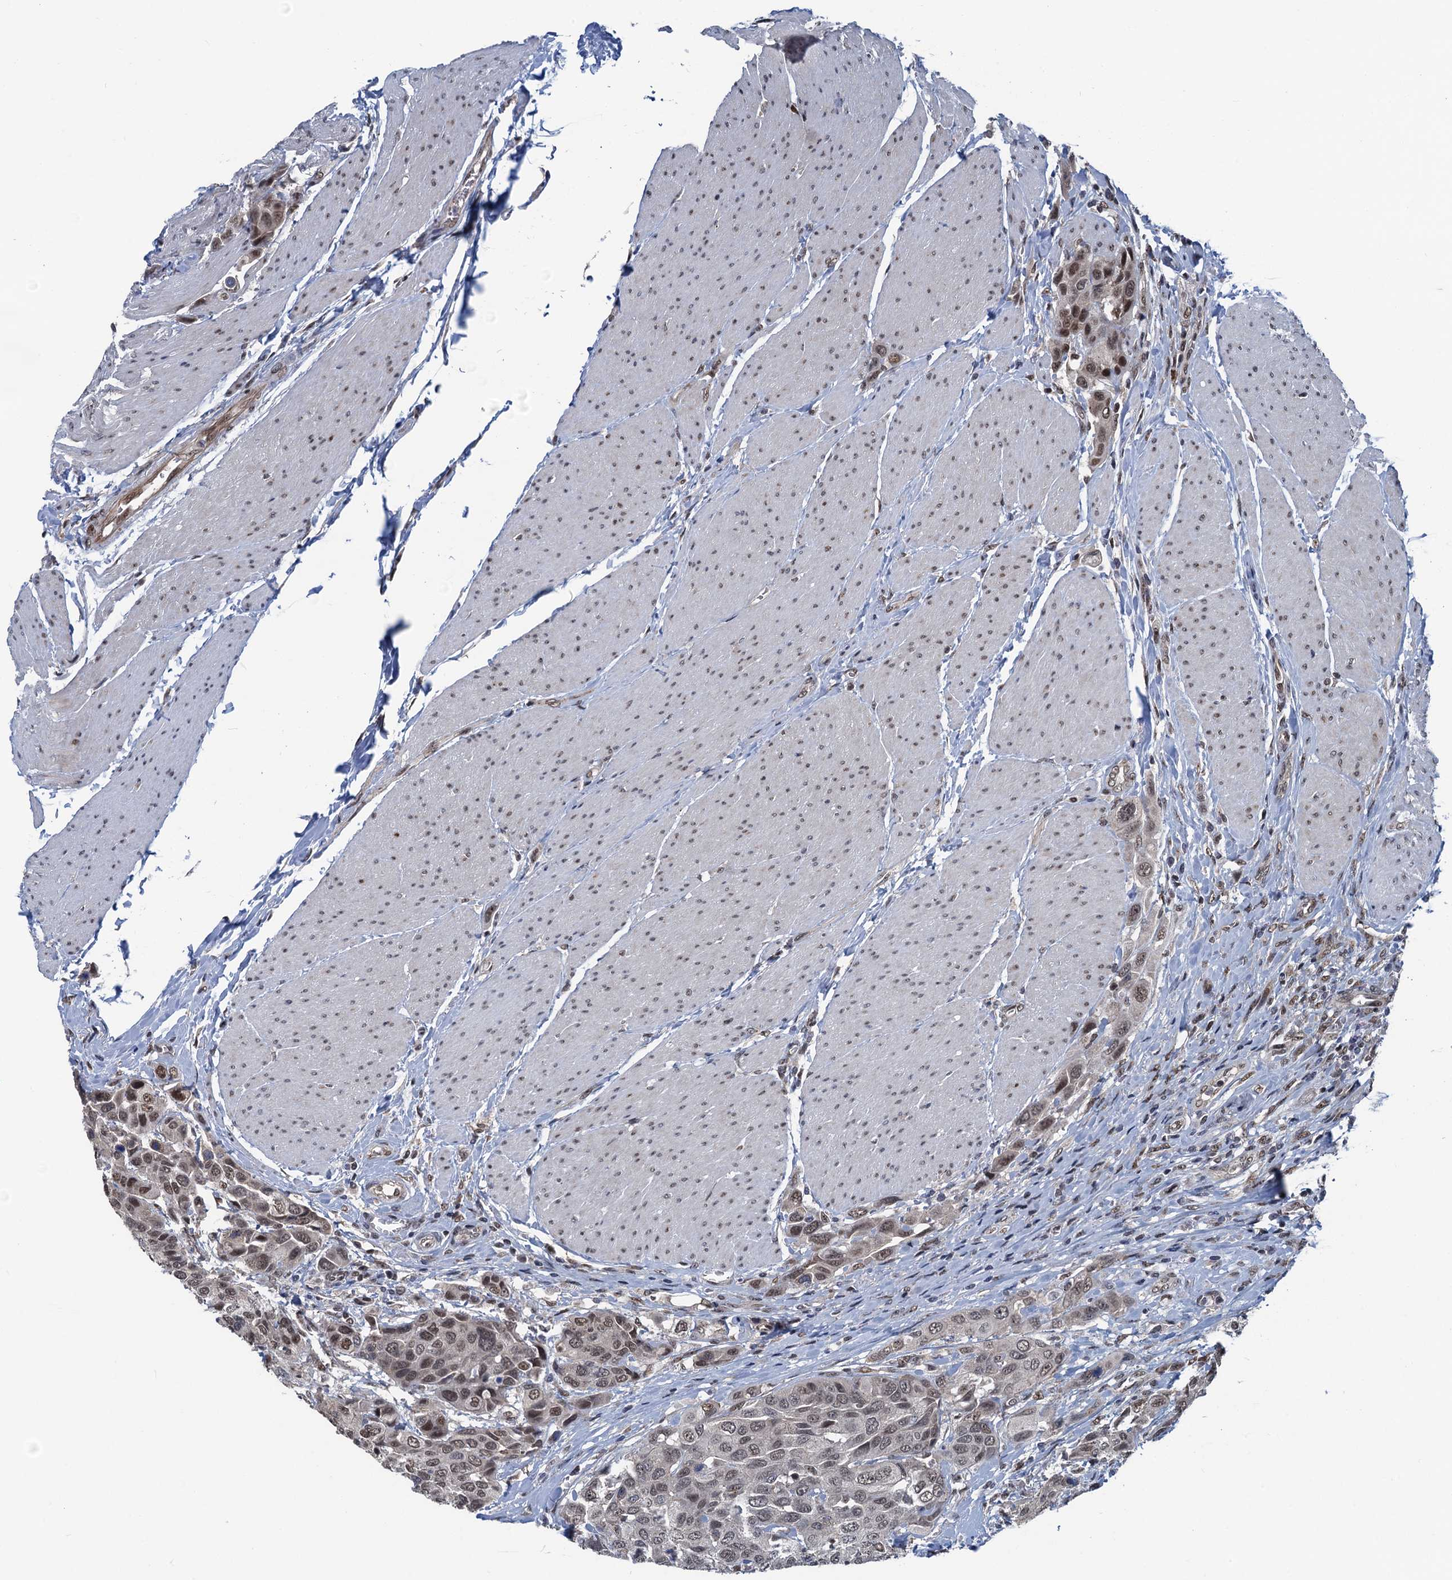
{"staining": {"intensity": "moderate", "quantity": "25%-75%", "location": "nuclear"}, "tissue": "urothelial cancer", "cell_type": "Tumor cells", "image_type": "cancer", "snomed": [{"axis": "morphology", "description": "Urothelial carcinoma, High grade"}, {"axis": "topography", "description": "Urinary bladder"}], "caption": "Immunohistochemistry (IHC) staining of high-grade urothelial carcinoma, which shows medium levels of moderate nuclear positivity in about 25%-75% of tumor cells indicating moderate nuclear protein positivity. The staining was performed using DAB (brown) for protein detection and nuclei were counterstained in hematoxylin (blue).", "gene": "RASSF4", "patient": {"sex": "male", "age": 50}}